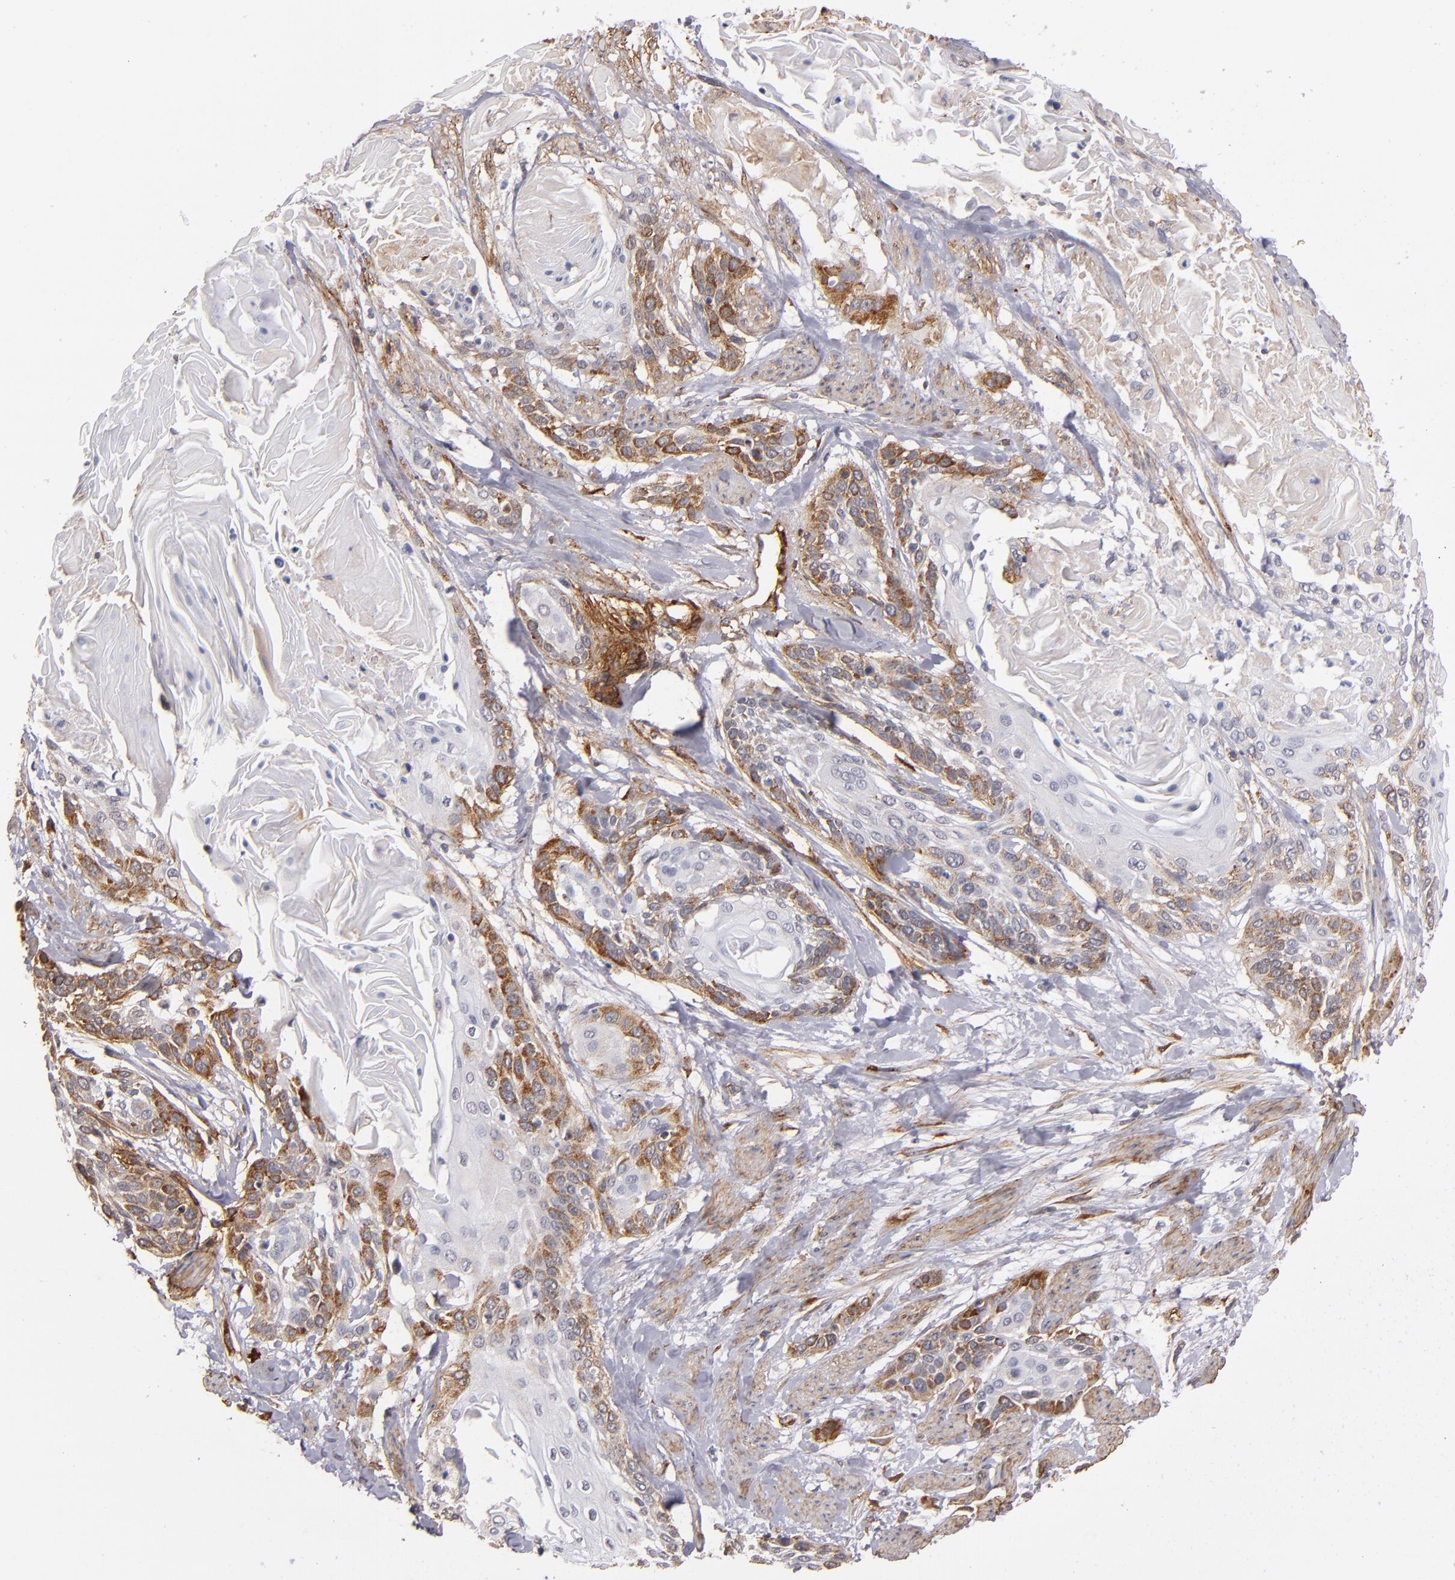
{"staining": {"intensity": "moderate", "quantity": "25%-75%", "location": "cytoplasmic/membranous"}, "tissue": "cervical cancer", "cell_type": "Tumor cells", "image_type": "cancer", "snomed": [{"axis": "morphology", "description": "Squamous cell carcinoma, NOS"}, {"axis": "topography", "description": "Cervix"}], "caption": "Approximately 25%-75% of tumor cells in human cervical cancer display moderate cytoplasmic/membranous protein positivity as visualized by brown immunohistochemical staining.", "gene": "LAMC1", "patient": {"sex": "female", "age": 57}}